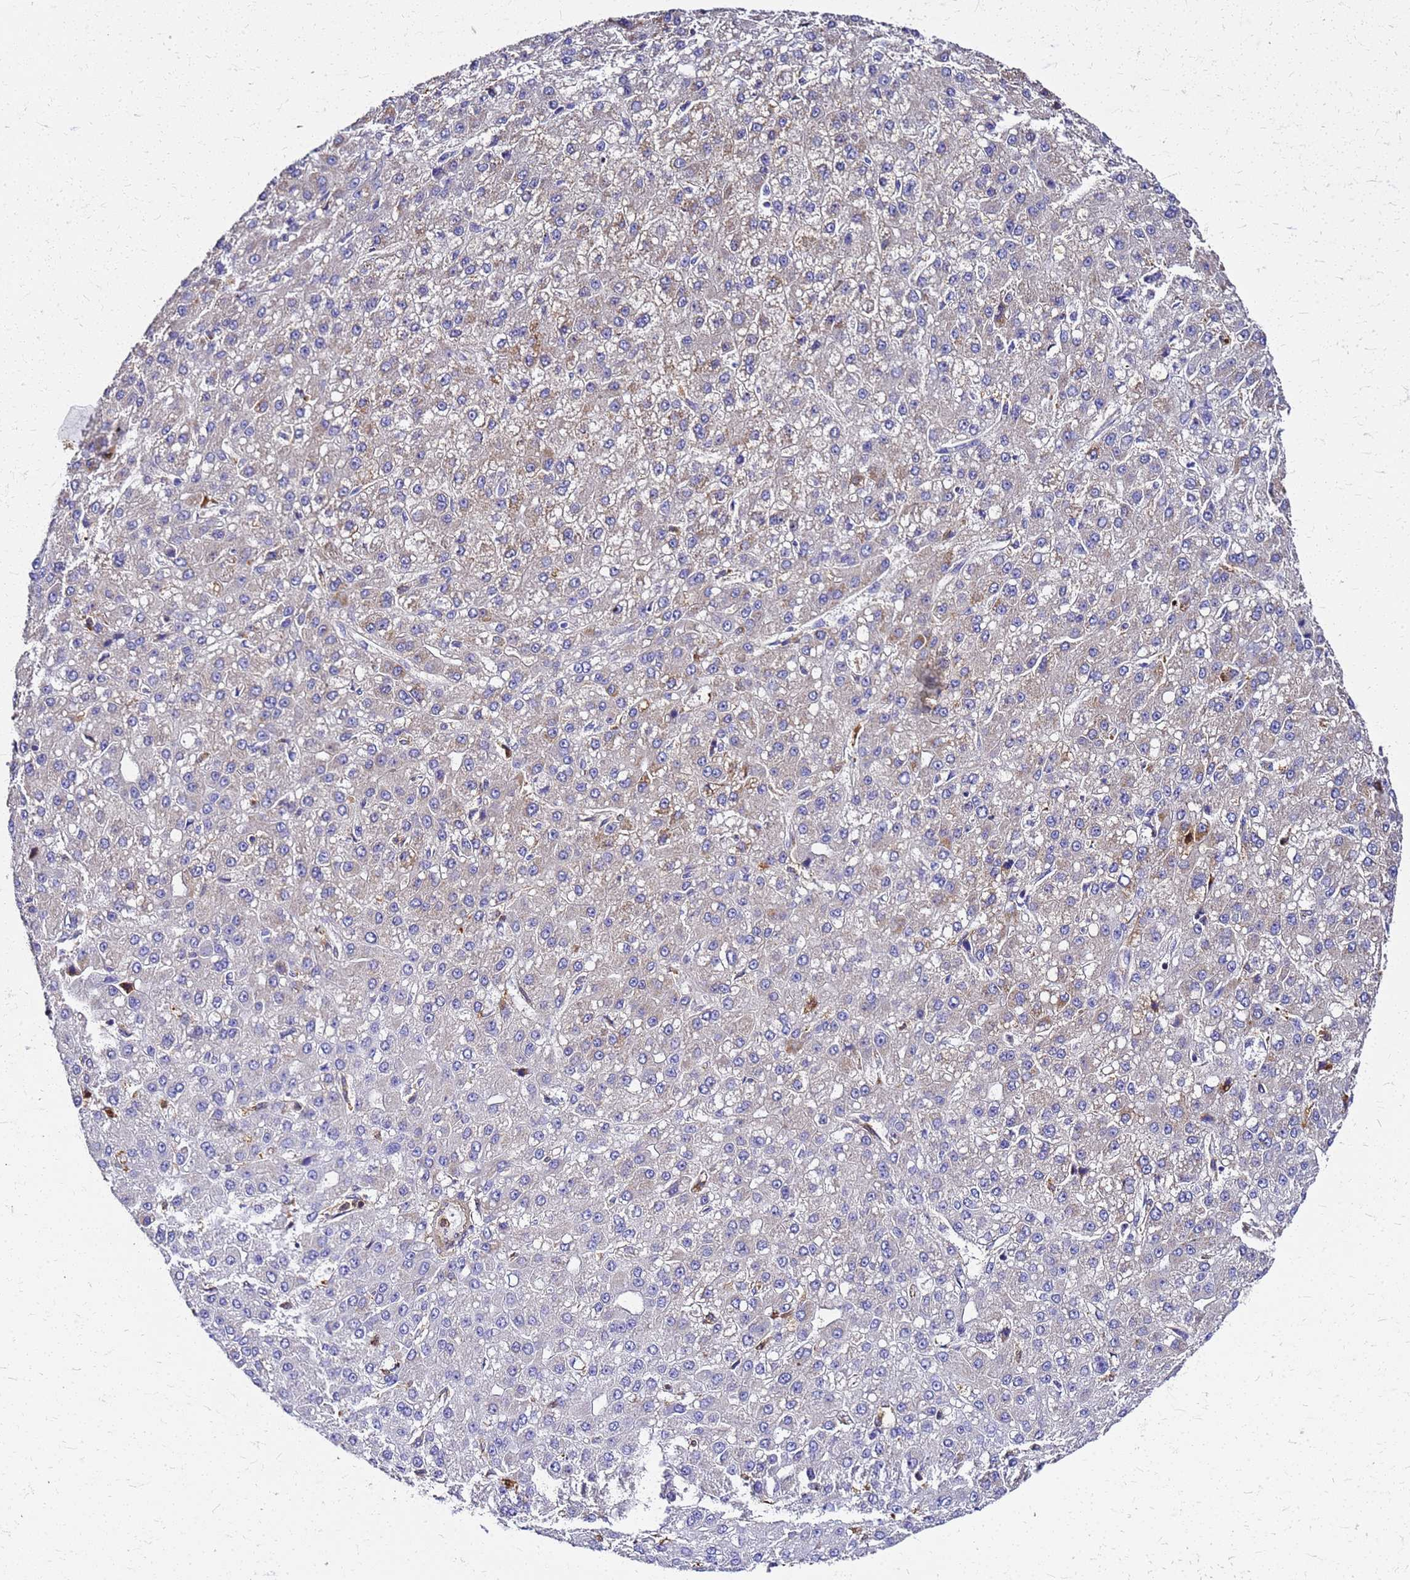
{"staining": {"intensity": "moderate", "quantity": "<25%", "location": "cytoplasmic/membranous"}, "tissue": "liver cancer", "cell_type": "Tumor cells", "image_type": "cancer", "snomed": [{"axis": "morphology", "description": "Carcinoma, Hepatocellular, NOS"}, {"axis": "topography", "description": "Liver"}], "caption": "DAB (3,3'-diaminobenzidine) immunohistochemical staining of human liver cancer demonstrates moderate cytoplasmic/membranous protein positivity in about <25% of tumor cells.", "gene": "S100A11", "patient": {"sex": "male", "age": 67}}